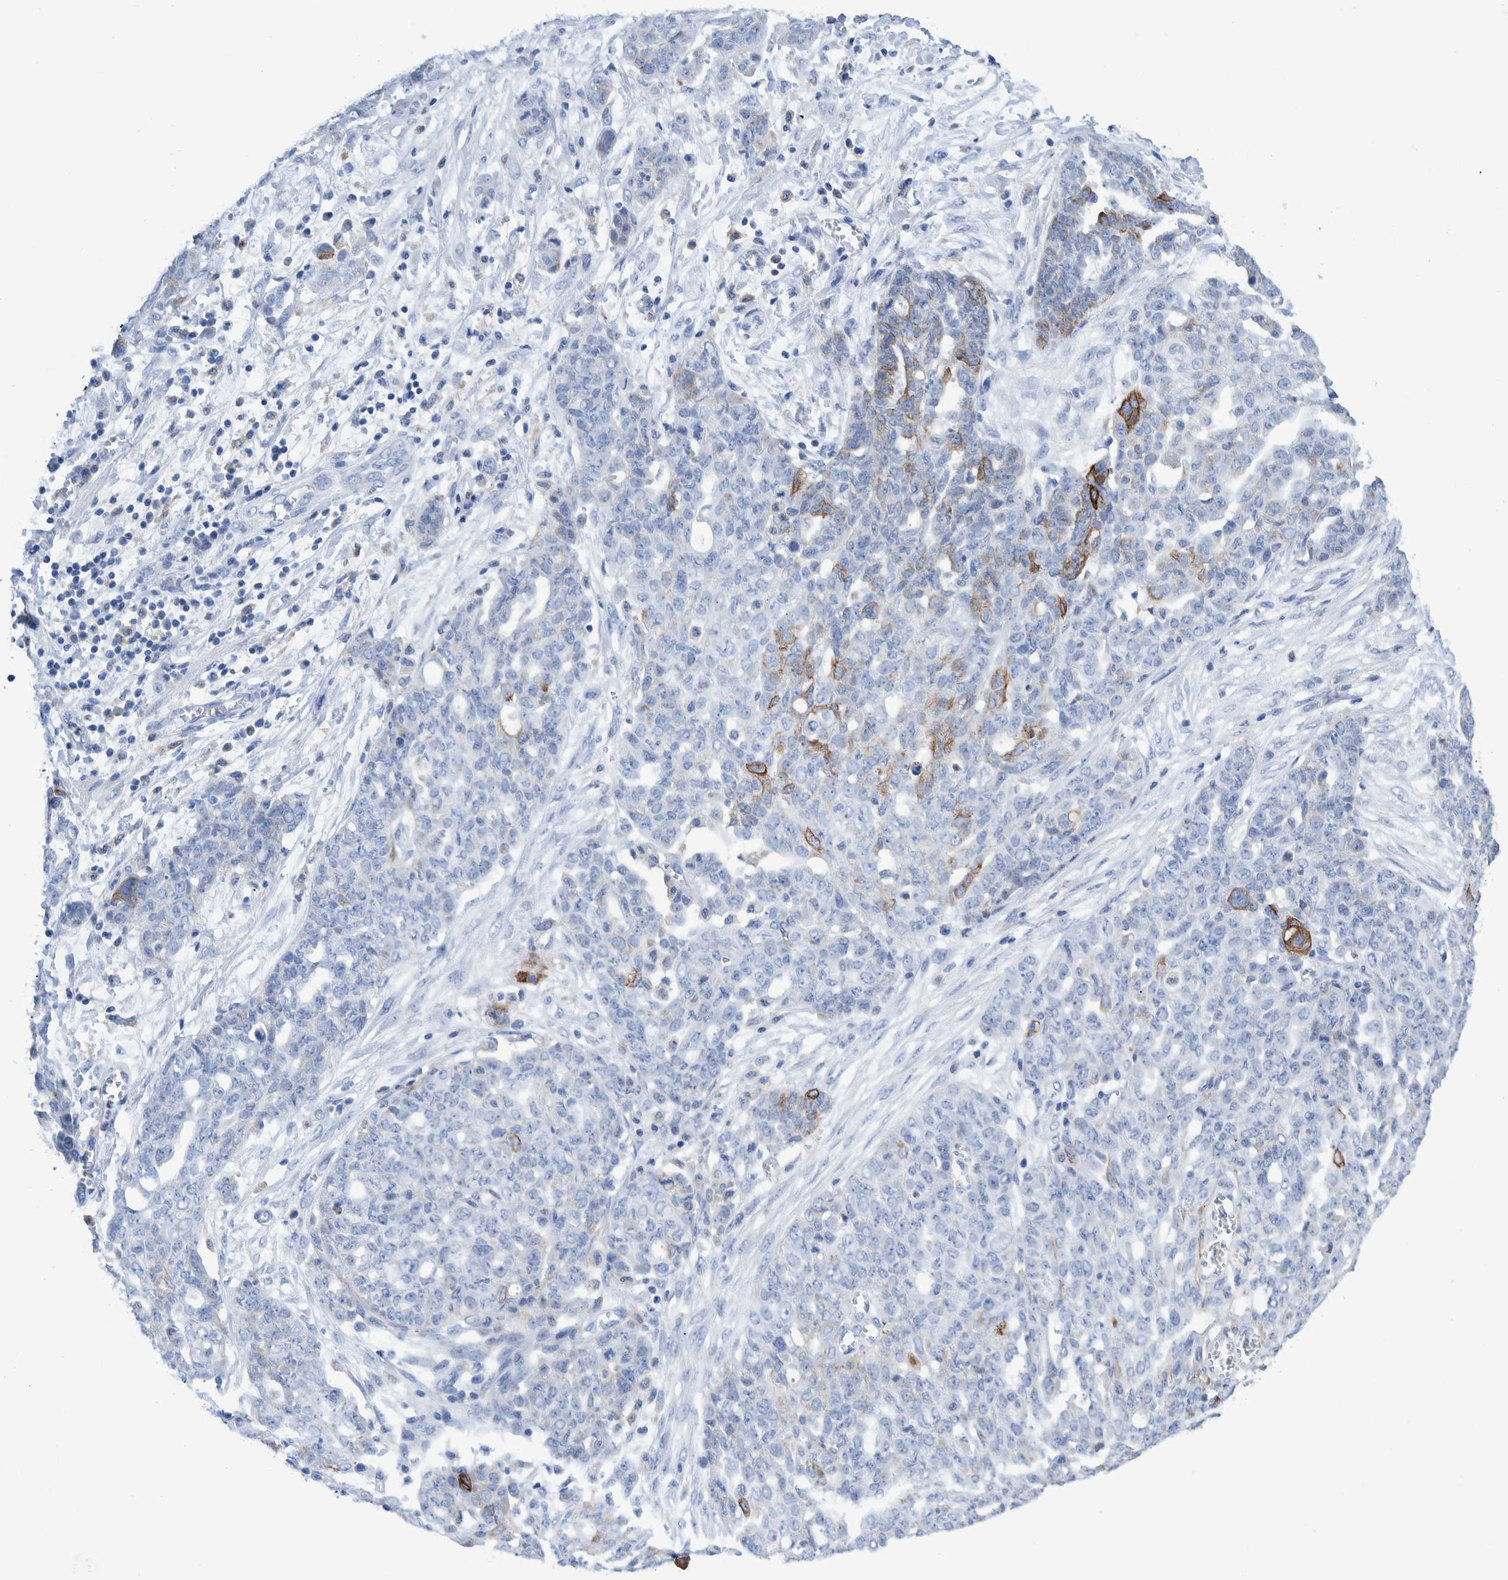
{"staining": {"intensity": "moderate", "quantity": "<25%", "location": "cytoplasmic/membranous"}, "tissue": "ovarian cancer", "cell_type": "Tumor cells", "image_type": "cancer", "snomed": [{"axis": "morphology", "description": "Cystadenocarcinoma, serous, NOS"}, {"axis": "topography", "description": "Soft tissue"}, {"axis": "topography", "description": "Ovary"}], "caption": "This is a photomicrograph of immunohistochemistry (IHC) staining of ovarian serous cystadenocarcinoma, which shows moderate staining in the cytoplasmic/membranous of tumor cells.", "gene": "KRT14", "patient": {"sex": "female", "age": 57}}